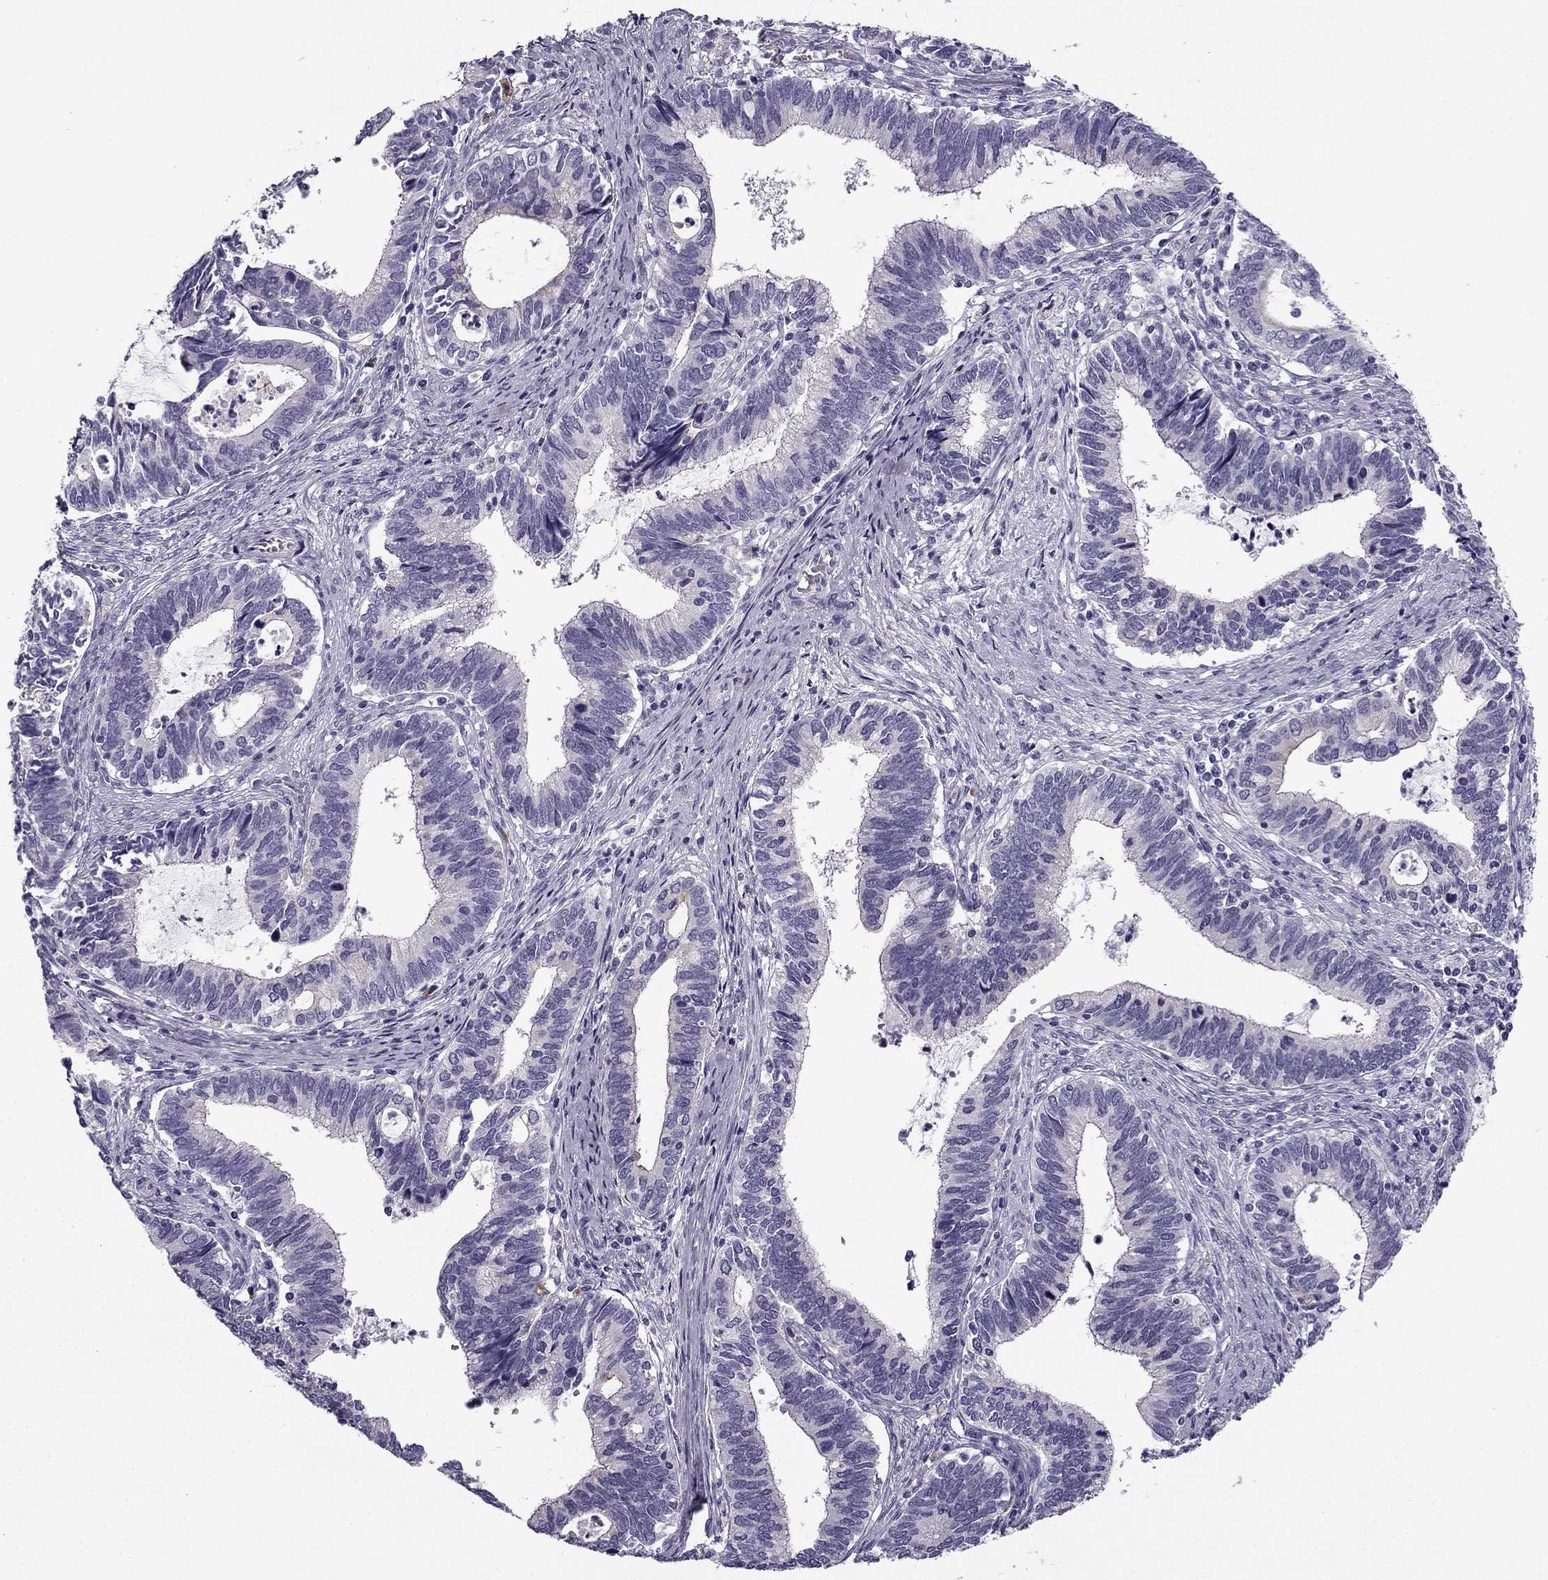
{"staining": {"intensity": "negative", "quantity": "none", "location": "none"}, "tissue": "cervical cancer", "cell_type": "Tumor cells", "image_type": "cancer", "snomed": [{"axis": "morphology", "description": "Adenocarcinoma, NOS"}, {"axis": "topography", "description": "Cervix"}], "caption": "This histopathology image is of adenocarcinoma (cervical) stained with immunohistochemistry to label a protein in brown with the nuclei are counter-stained blue. There is no staining in tumor cells. (DAB immunohistochemistry (IHC) with hematoxylin counter stain).", "gene": "MC5R", "patient": {"sex": "female", "age": 42}}